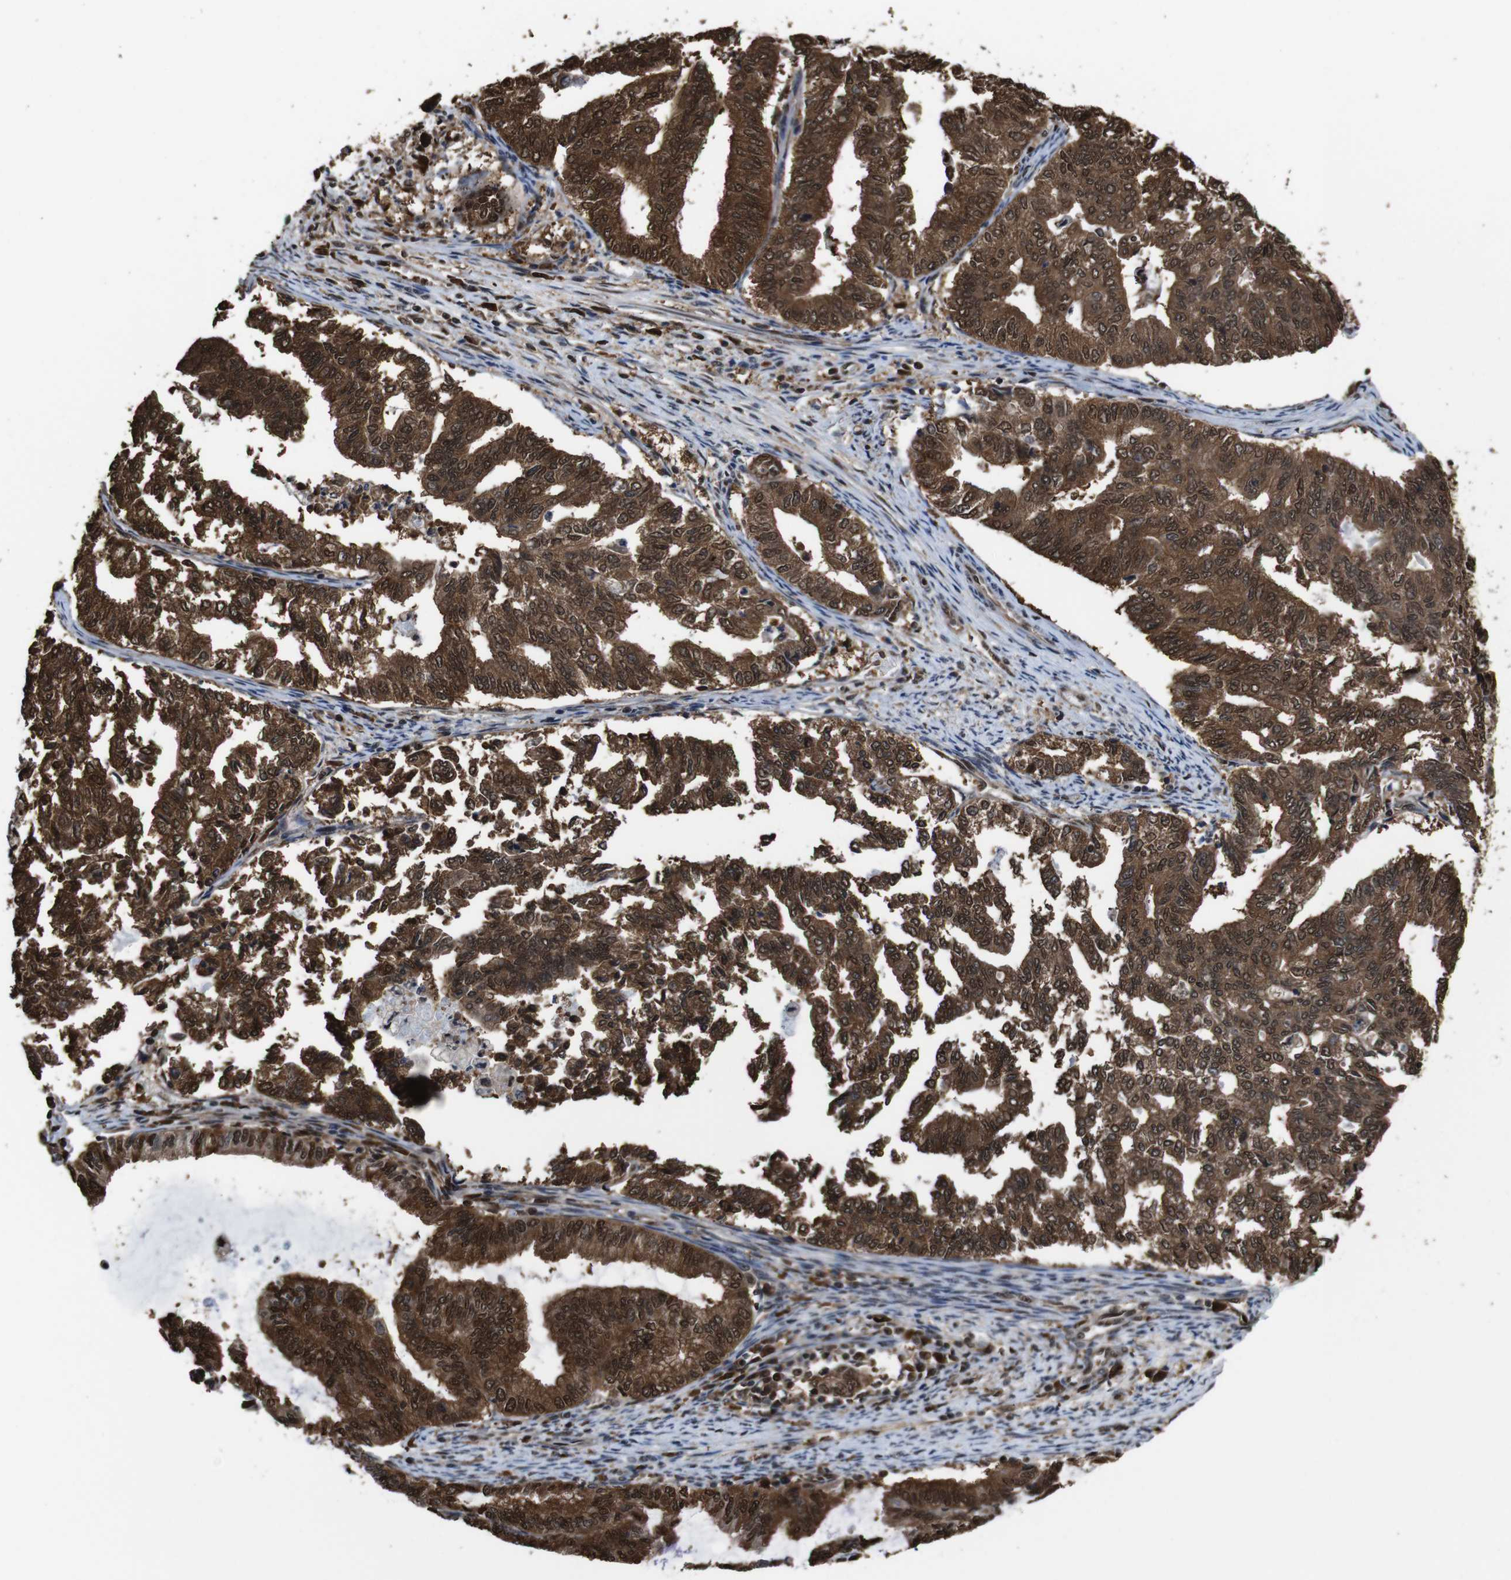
{"staining": {"intensity": "strong", "quantity": ">75%", "location": "cytoplasmic/membranous,nuclear"}, "tissue": "endometrial cancer", "cell_type": "Tumor cells", "image_type": "cancer", "snomed": [{"axis": "morphology", "description": "Adenocarcinoma, NOS"}, {"axis": "topography", "description": "Endometrium"}], "caption": "Human endometrial cancer stained with a brown dye demonstrates strong cytoplasmic/membranous and nuclear positive positivity in about >75% of tumor cells.", "gene": "VCP", "patient": {"sex": "female", "age": 79}}